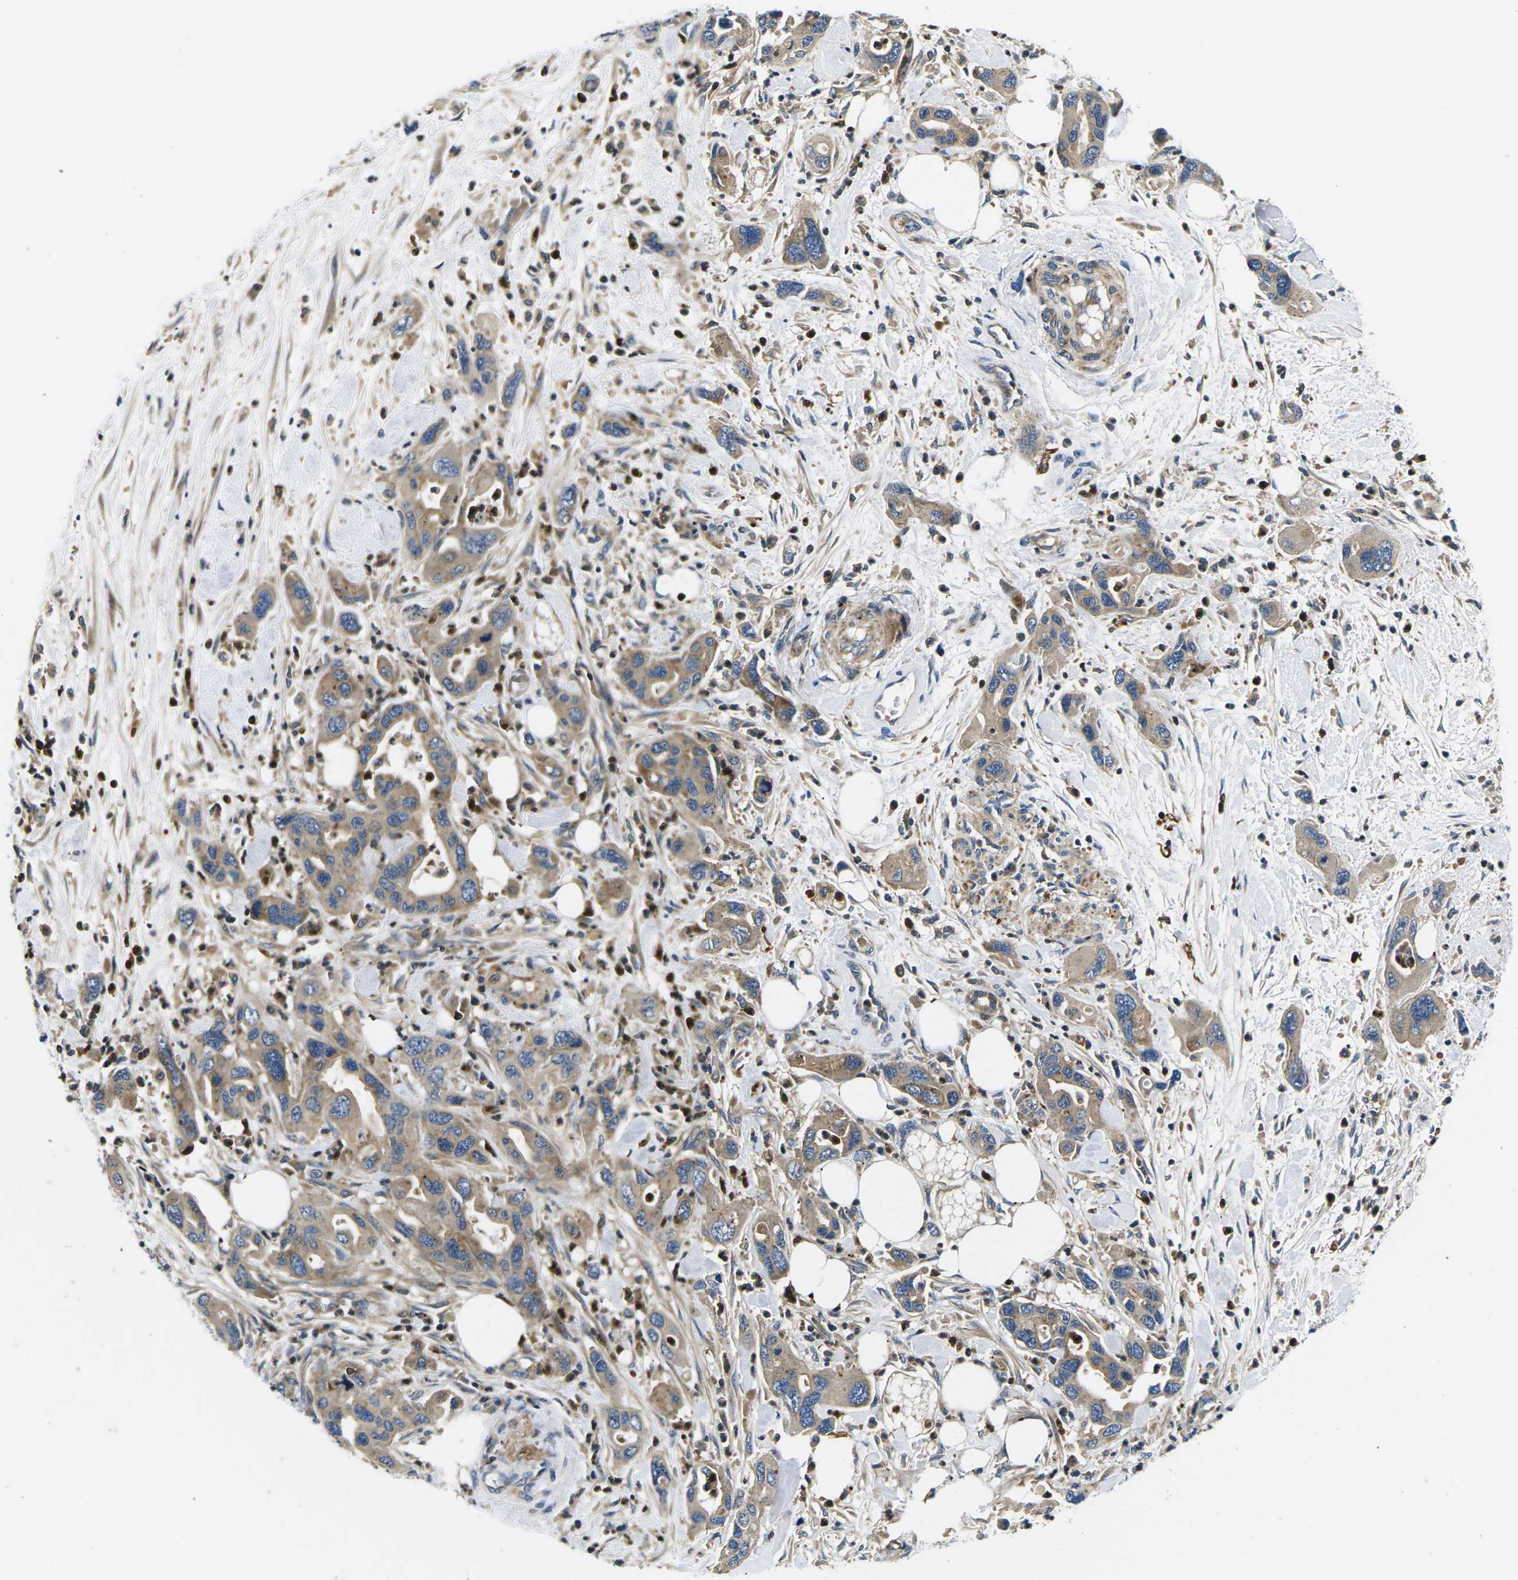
{"staining": {"intensity": "weak", "quantity": ">75%", "location": "cytoplasmic/membranous"}, "tissue": "pancreatic cancer", "cell_type": "Tumor cells", "image_type": "cancer", "snomed": [{"axis": "morphology", "description": "Normal tissue, NOS"}, {"axis": "morphology", "description": "Adenocarcinoma, NOS"}, {"axis": "topography", "description": "Pancreas"}], "caption": "This is an image of IHC staining of pancreatic adenocarcinoma, which shows weak positivity in the cytoplasmic/membranous of tumor cells.", "gene": "PLCE1", "patient": {"sex": "female", "age": 71}}